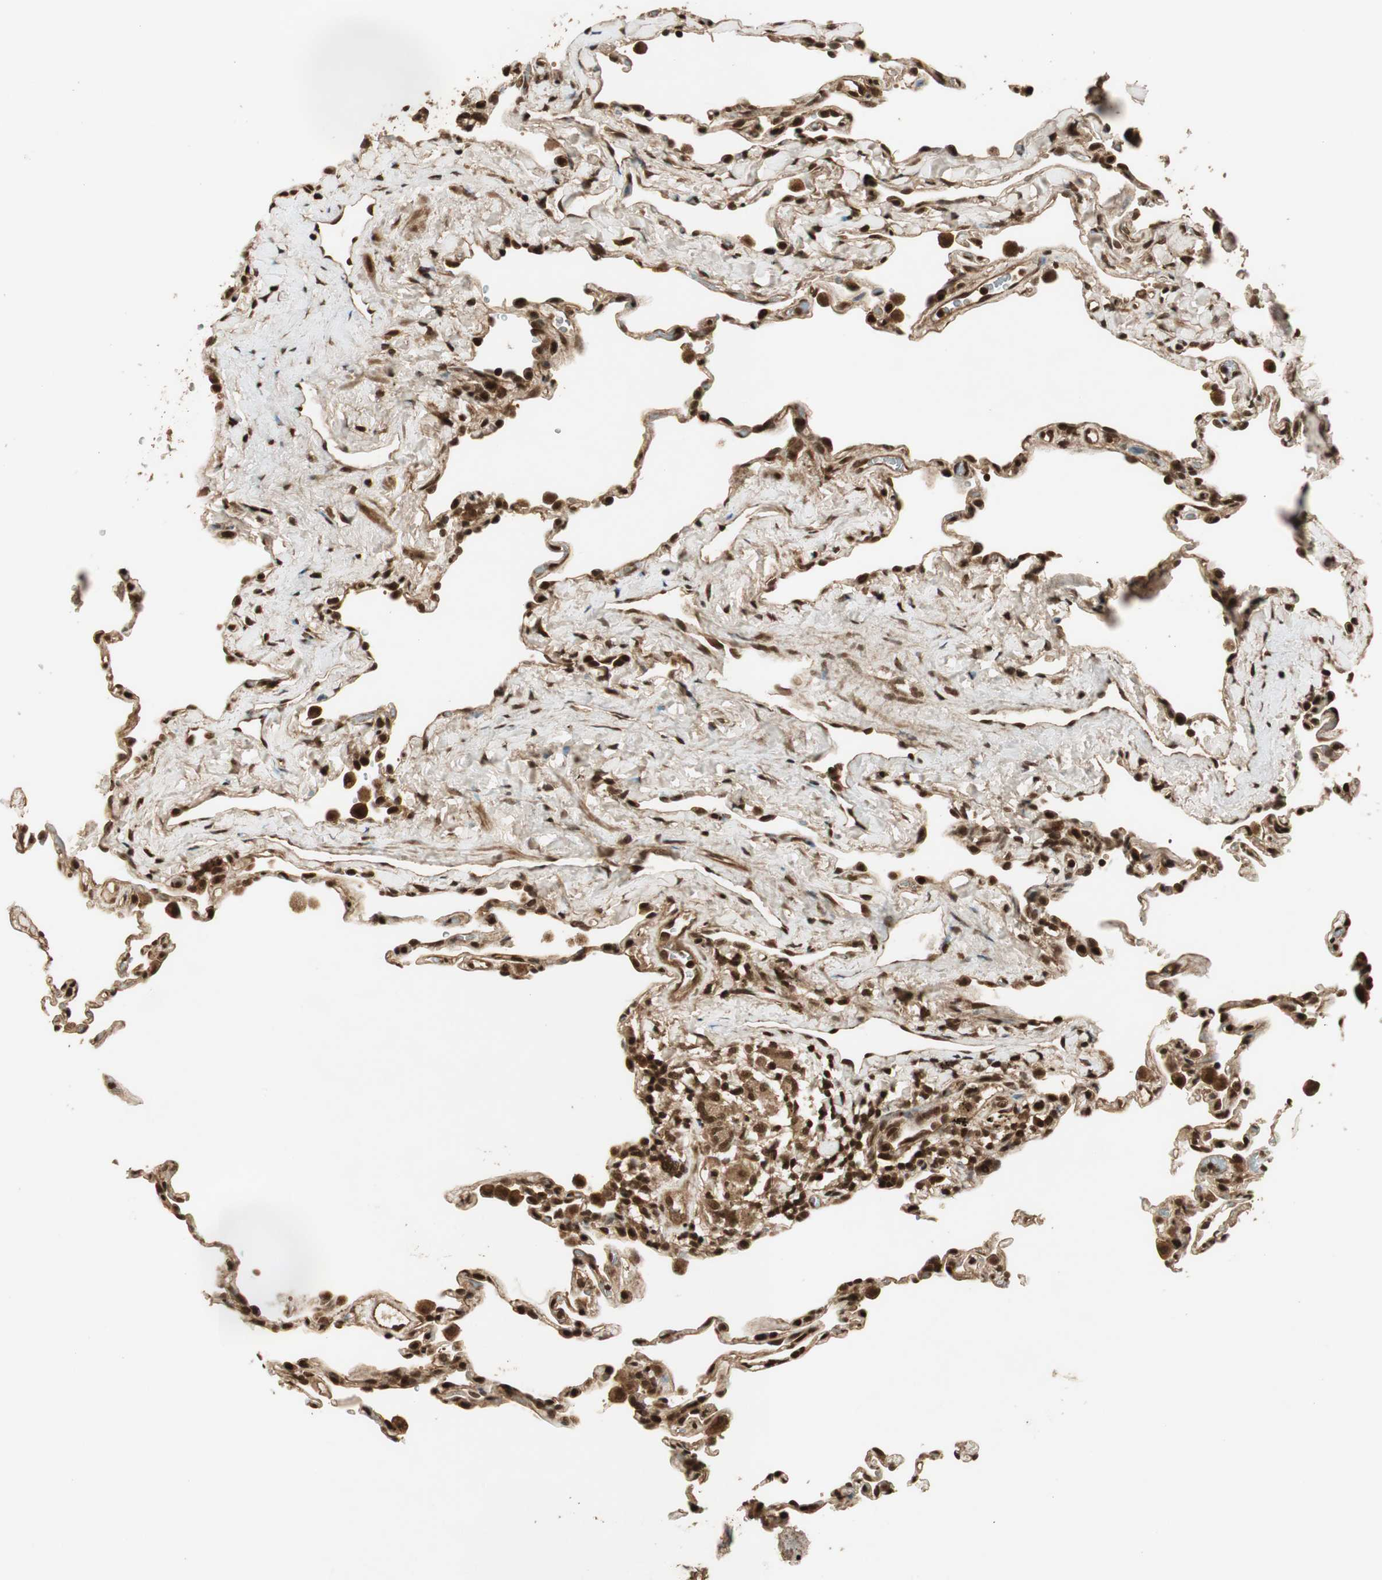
{"staining": {"intensity": "strong", "quantity": ">75%", "location": "cytoplasmic/membranous,nuclear"}, "tissue": "lung", "cell_type": "Alveolar cells", "image_type": "normal", "snomed": [{"axis": "morphology", "description": "Normal tissue, NOS"}, {"axis": "topography", "description": "Lung"}], "caption": "IHC image of benign lung: human lung stained using immunohistochemistry (IHC) displays high levels of strong protein expression localized specifically in the cytoplasmic/membranous,nuclear of alveolar cells, appearing as a cytoplasmic/membranous,nuclear brown color.", "gene": "RPA3", "patient": {"sex": "male", "age": 59}}